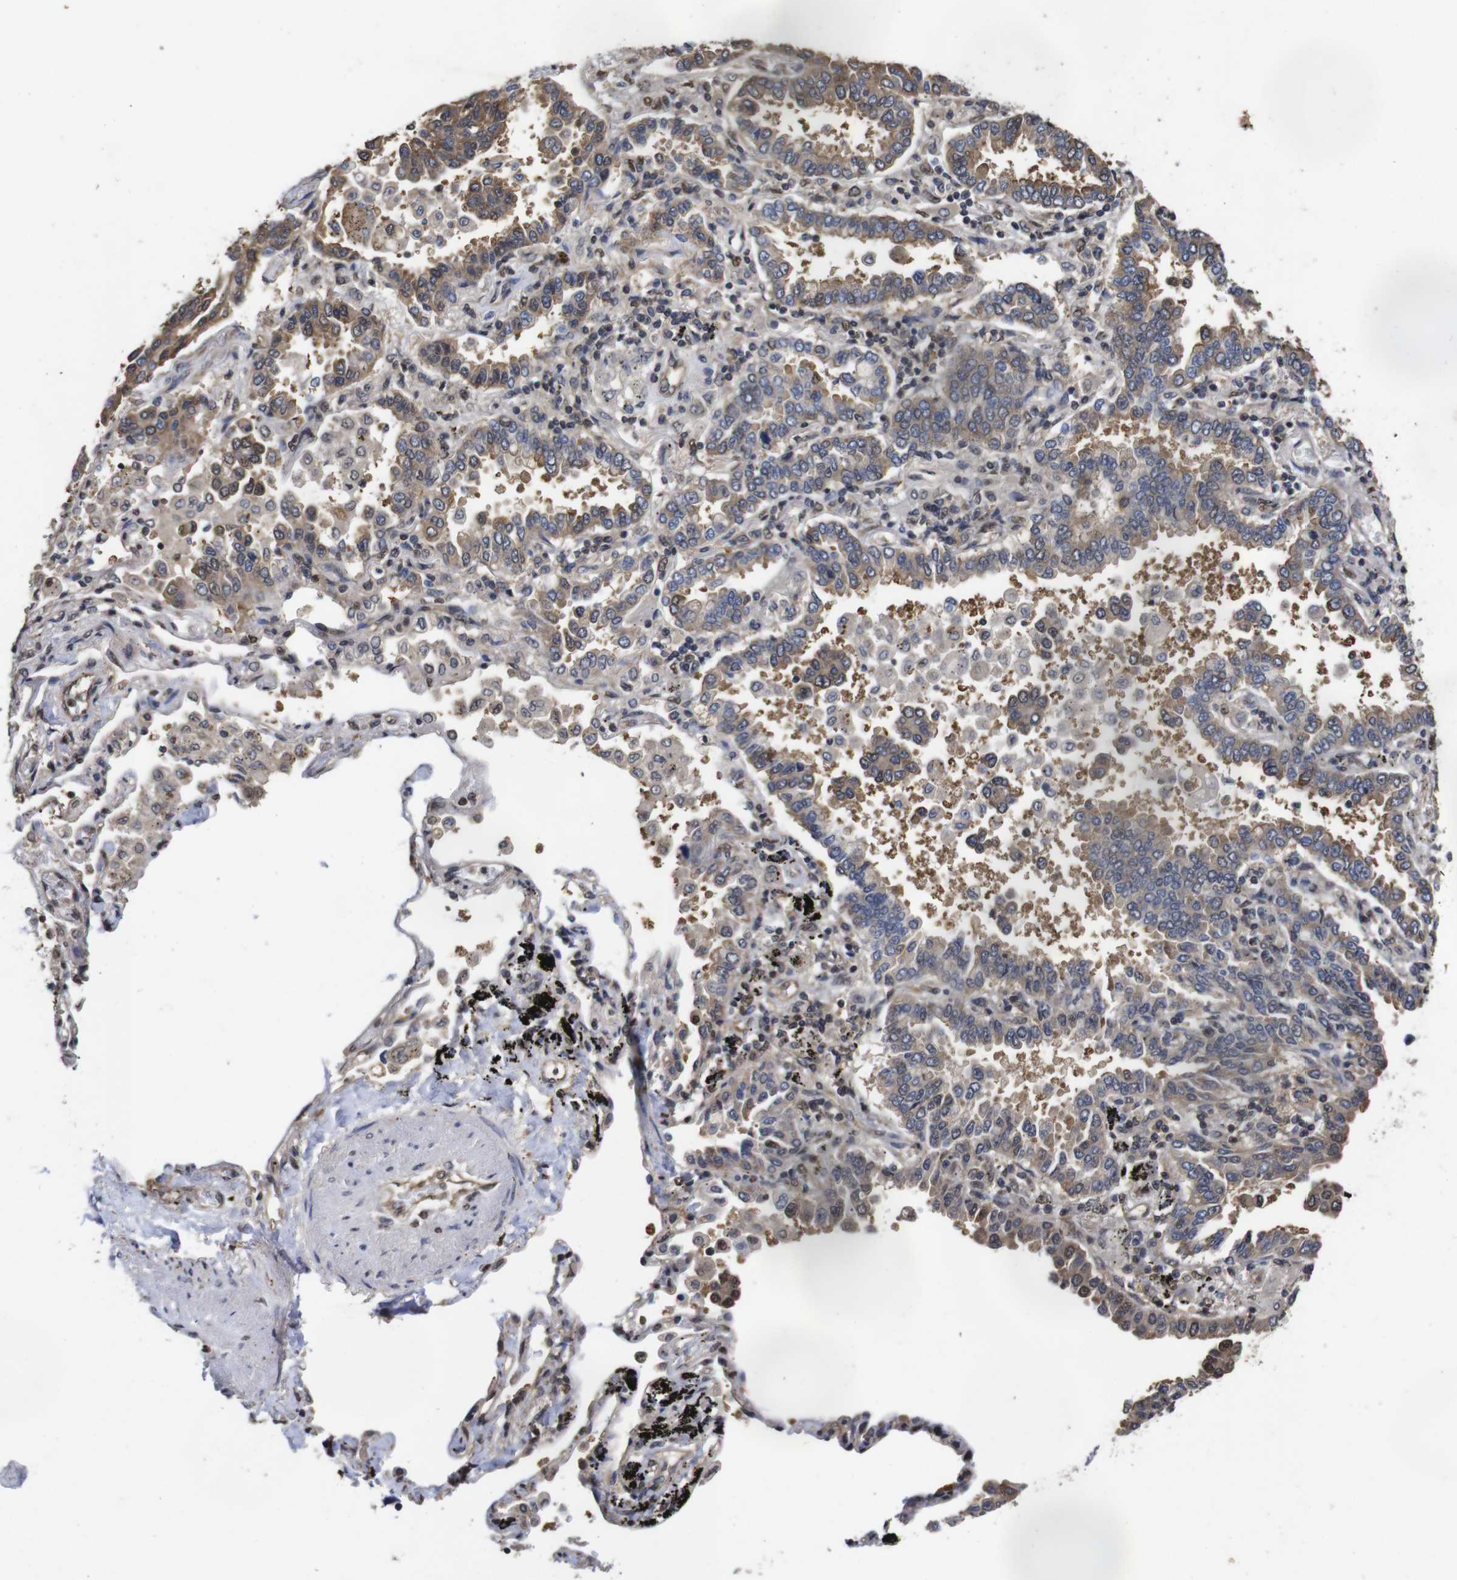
{"staining": {"intensity": "moderate", "quantity": ">75%", "location": "cytoplasmic/membranous"}, "tissue": "lung cancer", "cell_type": "Tumor cells", "image_type": "cancer", "snomed": [{"axis": "morphology", "description": "Normal tissue, NOS"}, {"axis": "morphology", "description": "Adenocarcinoma, NOS"}, {"axis": "topography", "description": "Lung"}], "caption": "Protein staining displays moderate cytoplasmic/membranous staining in about >75% of tumor cells in adenocarcinoma (lung). Nuclei are stained in blue.", "gene": "SUMO3", "patient": {"sex": "male", "age": 59}}